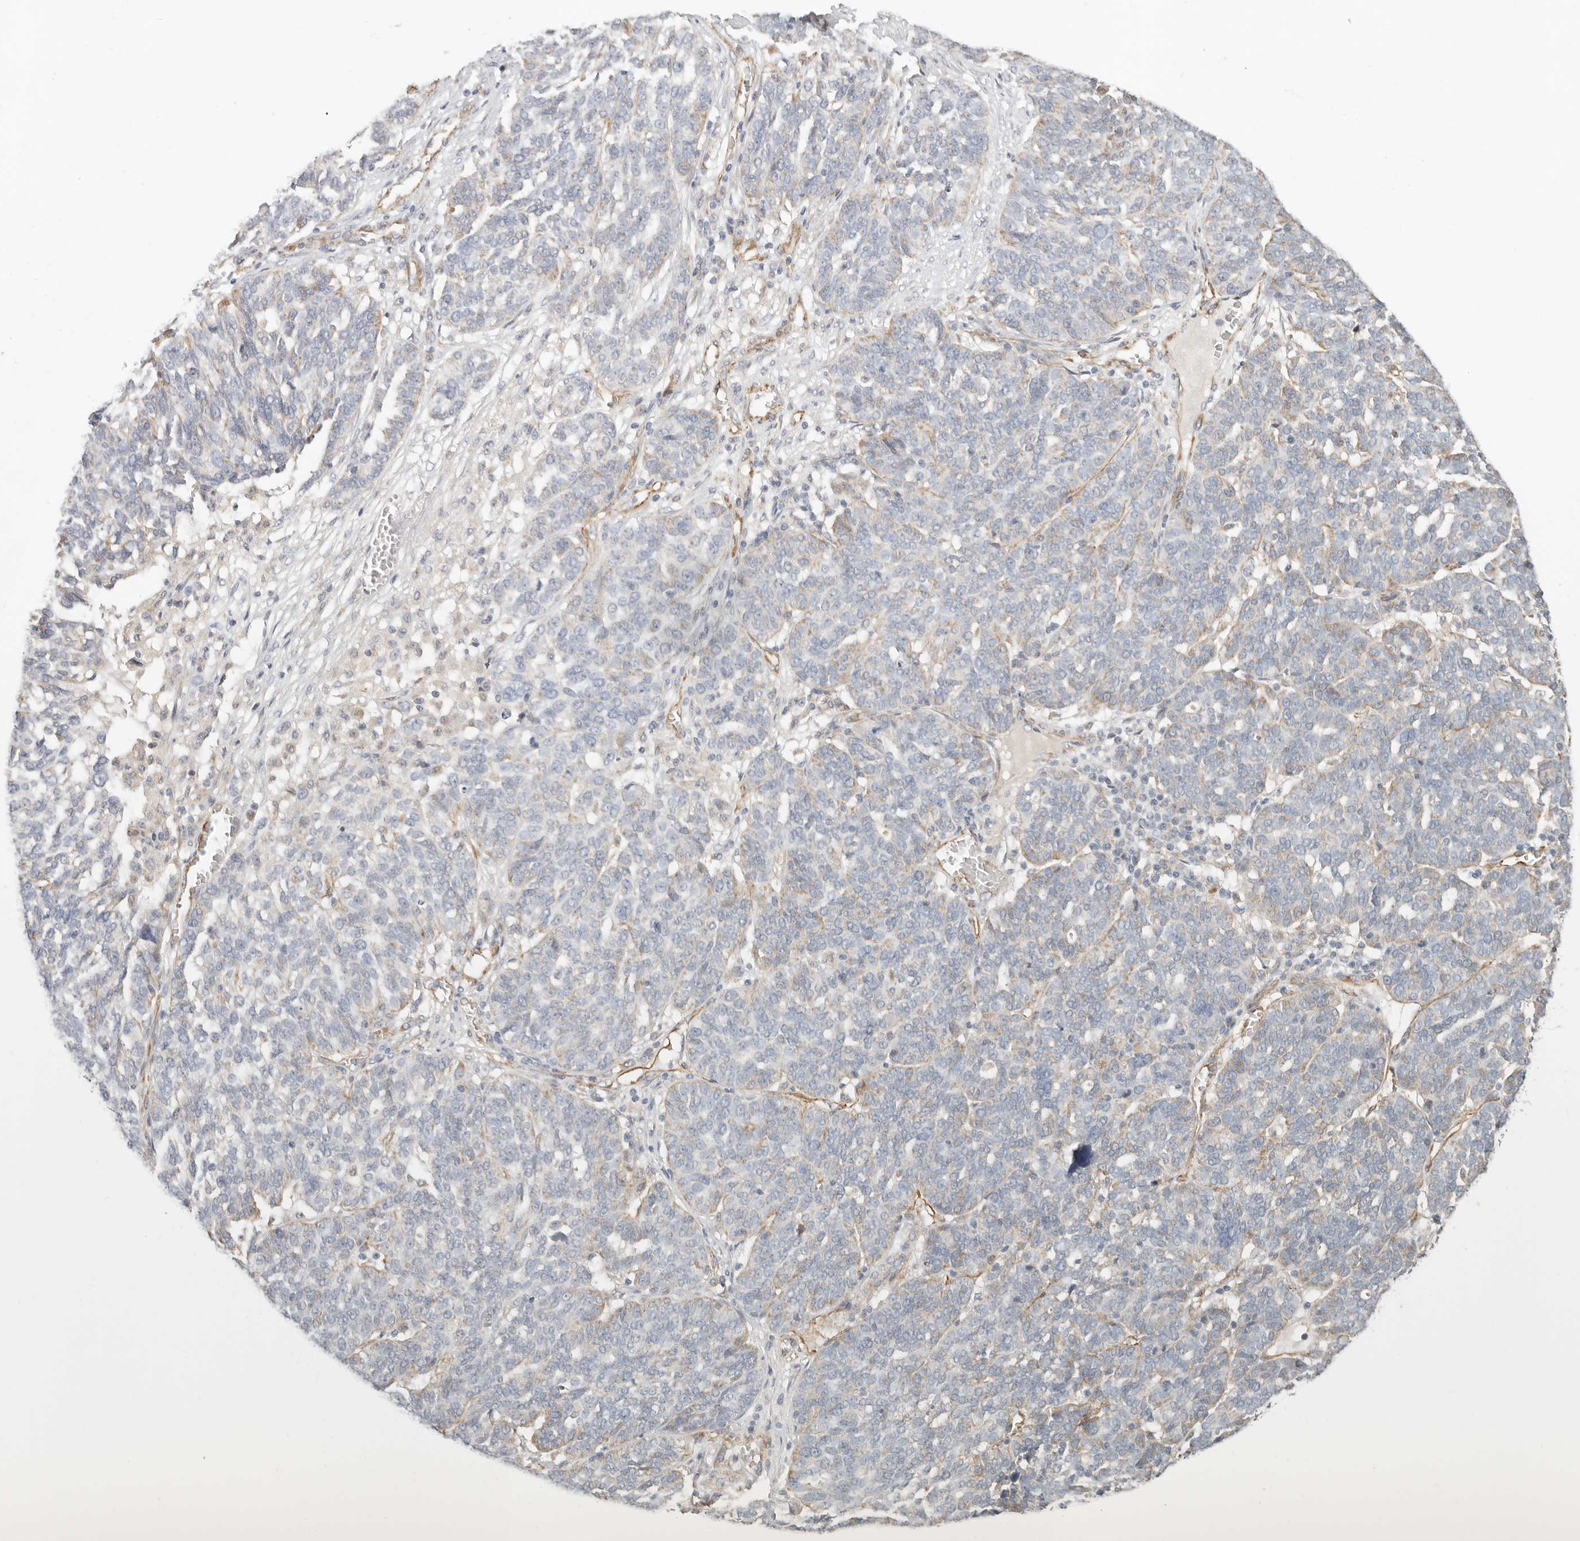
{"staining": {"intensity": "weak", "quantity": "<25%", "location": "cytoplasmic/membranous"}, "tissue": "ovarian cancer", "cell_type": "Tumor cells", "image_type": "cancer", "snomed": [{"axis": "morphology", "description": "Cystadenocarcinoma, serous, NOS"}, {"axis": "topography", "description": "Ovary"}], "caption": "The immunohistochemistry micrograph has no significant positivity in tumor cells of ovarian cancer (serous cystadenocarcinoma) tissue.", "gene": "SPRING1", "patient": {"sex": "female", "age": 59}}